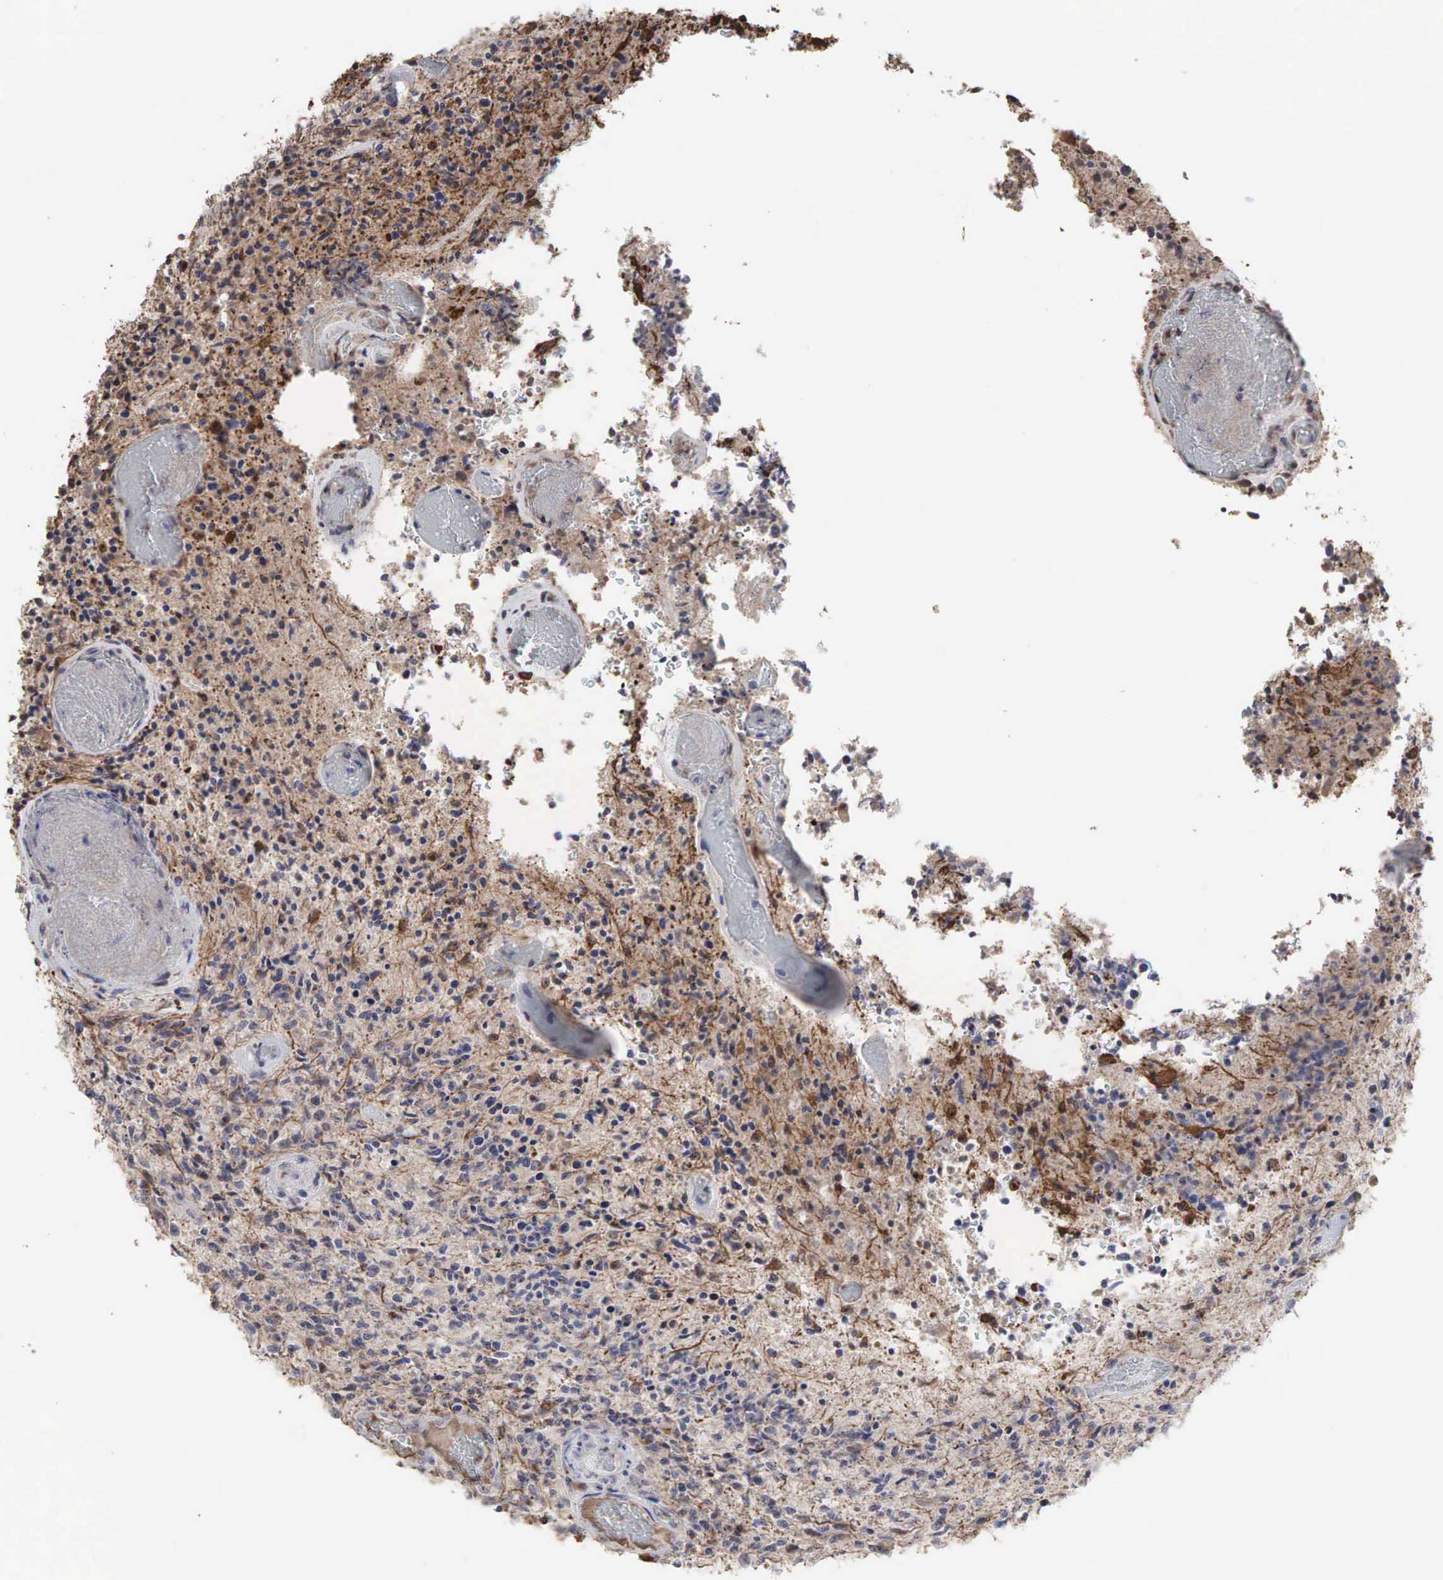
{"staining": {"intensity": "moderate", "quantity": ">75%", "location": "cytoplasmic/membranous,nuclear"}, "tissue": "glioma", "cell_type": "Tumor cells", "image_type": "cancer", "snomed": [{"axis": "morphology", "description": "Glioma, malignant, High grade"}, {"axis": "topography", "description": "Brain"}], "caption": "A medium amount of moderate cytoplasmic/membranous and nuclear expression is identified in about >75% of tumor cells in glioma tissue.", "gene": "DKC1", "patient": {"sex": "male", "age": 36}}